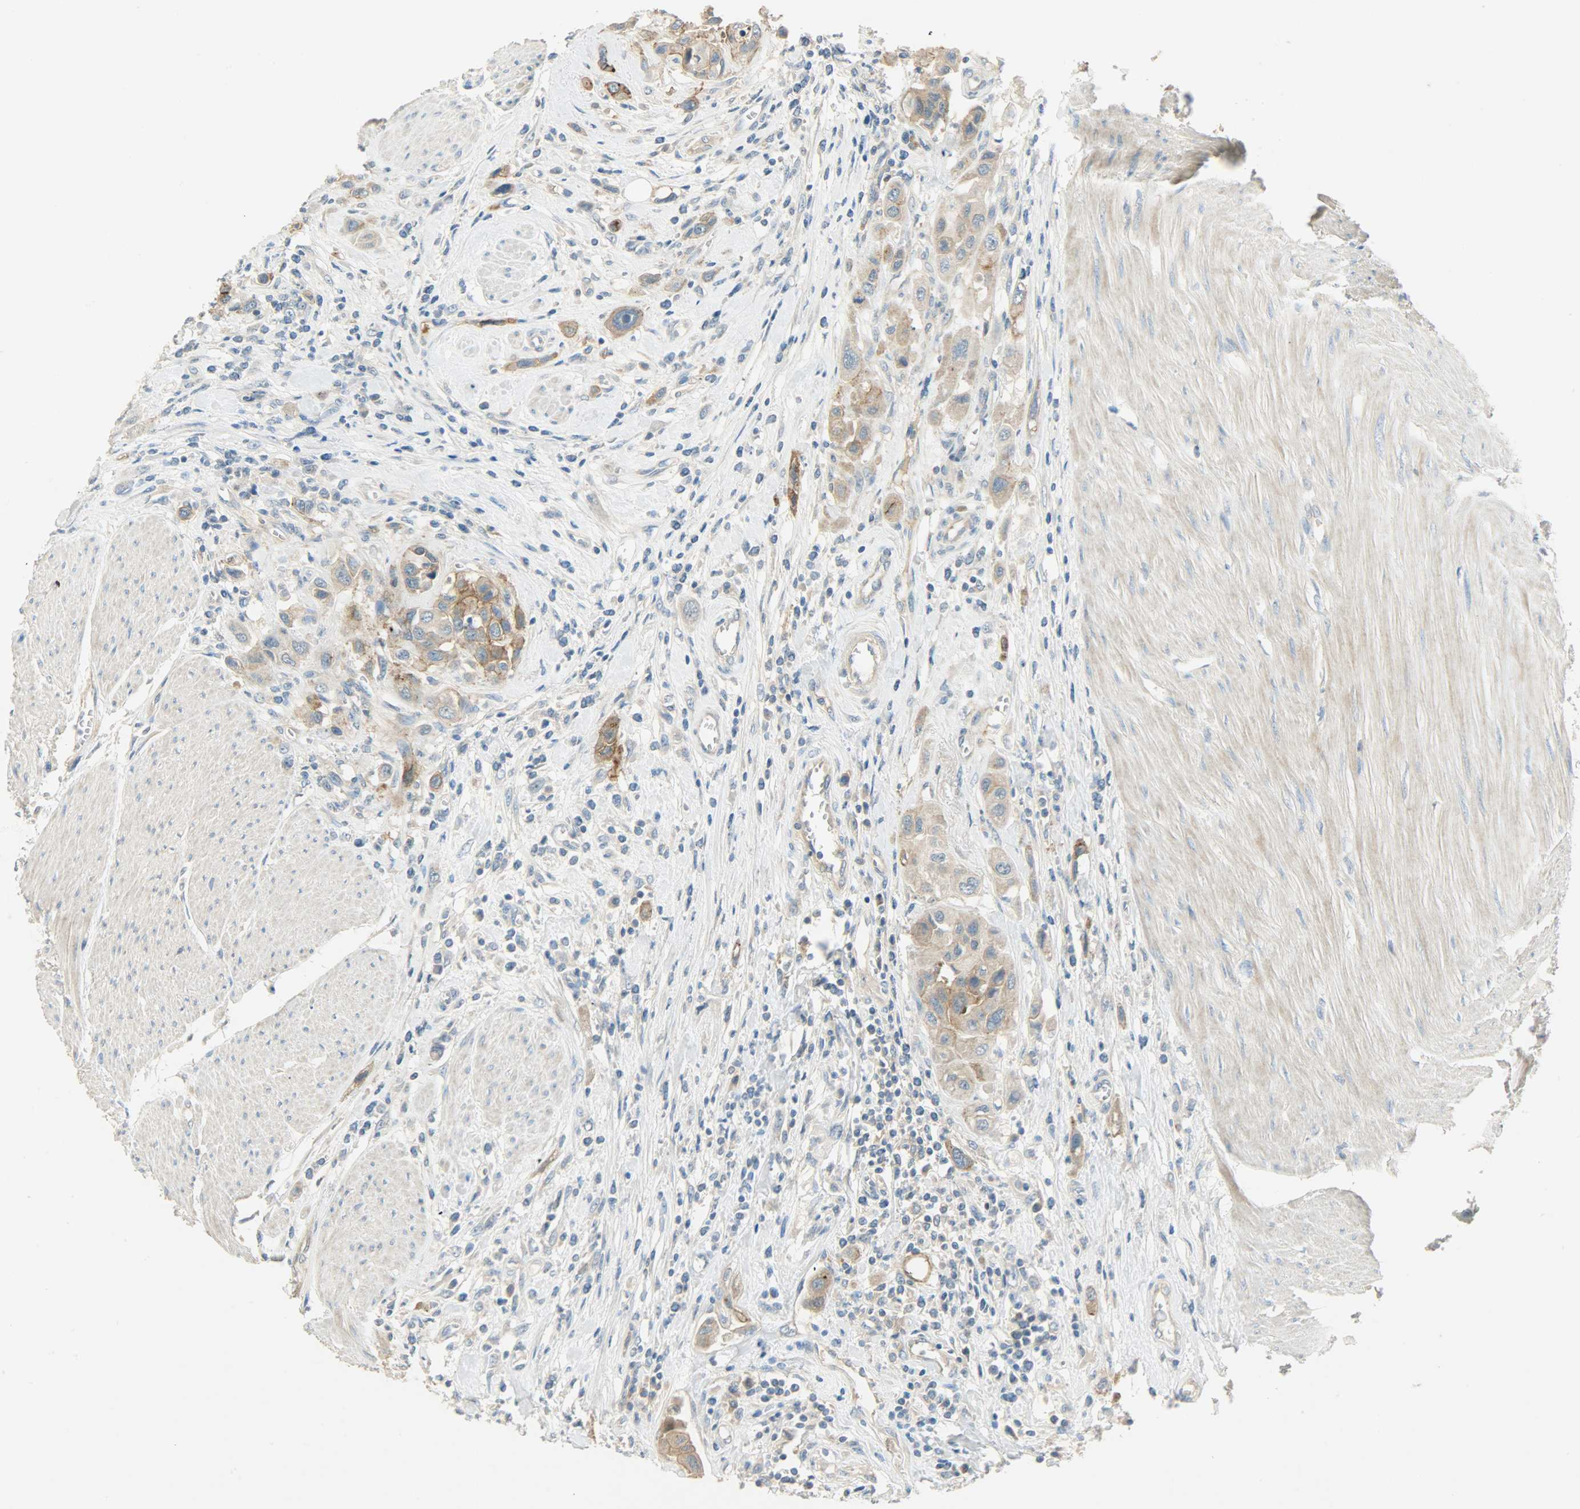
{"staining": {"intensity": "moderate", "quantity": ">75%", "location": "cytoplasmic/membranous"}, "tissue": "urothelial cancer", "cell_type": "Tumor cells", "image_type": "cancer", "snomed": [{"axis": "morphology", "description": "Urothelial carcinoma, High grade"}, {"axis": "topography", "description": "Urinary bladder"}], "caption": "High-power microscopy captured an immunohistochemistry (IHC) histopathology image of urothelial carcinoma (high-grade), revealing moderate cytoplasmic/membranous positivity in about >75% of tumor cells. Nuclei are stained in blue.", "gene": "DSG2", "patient": {"sex": "male", "age": 50}}